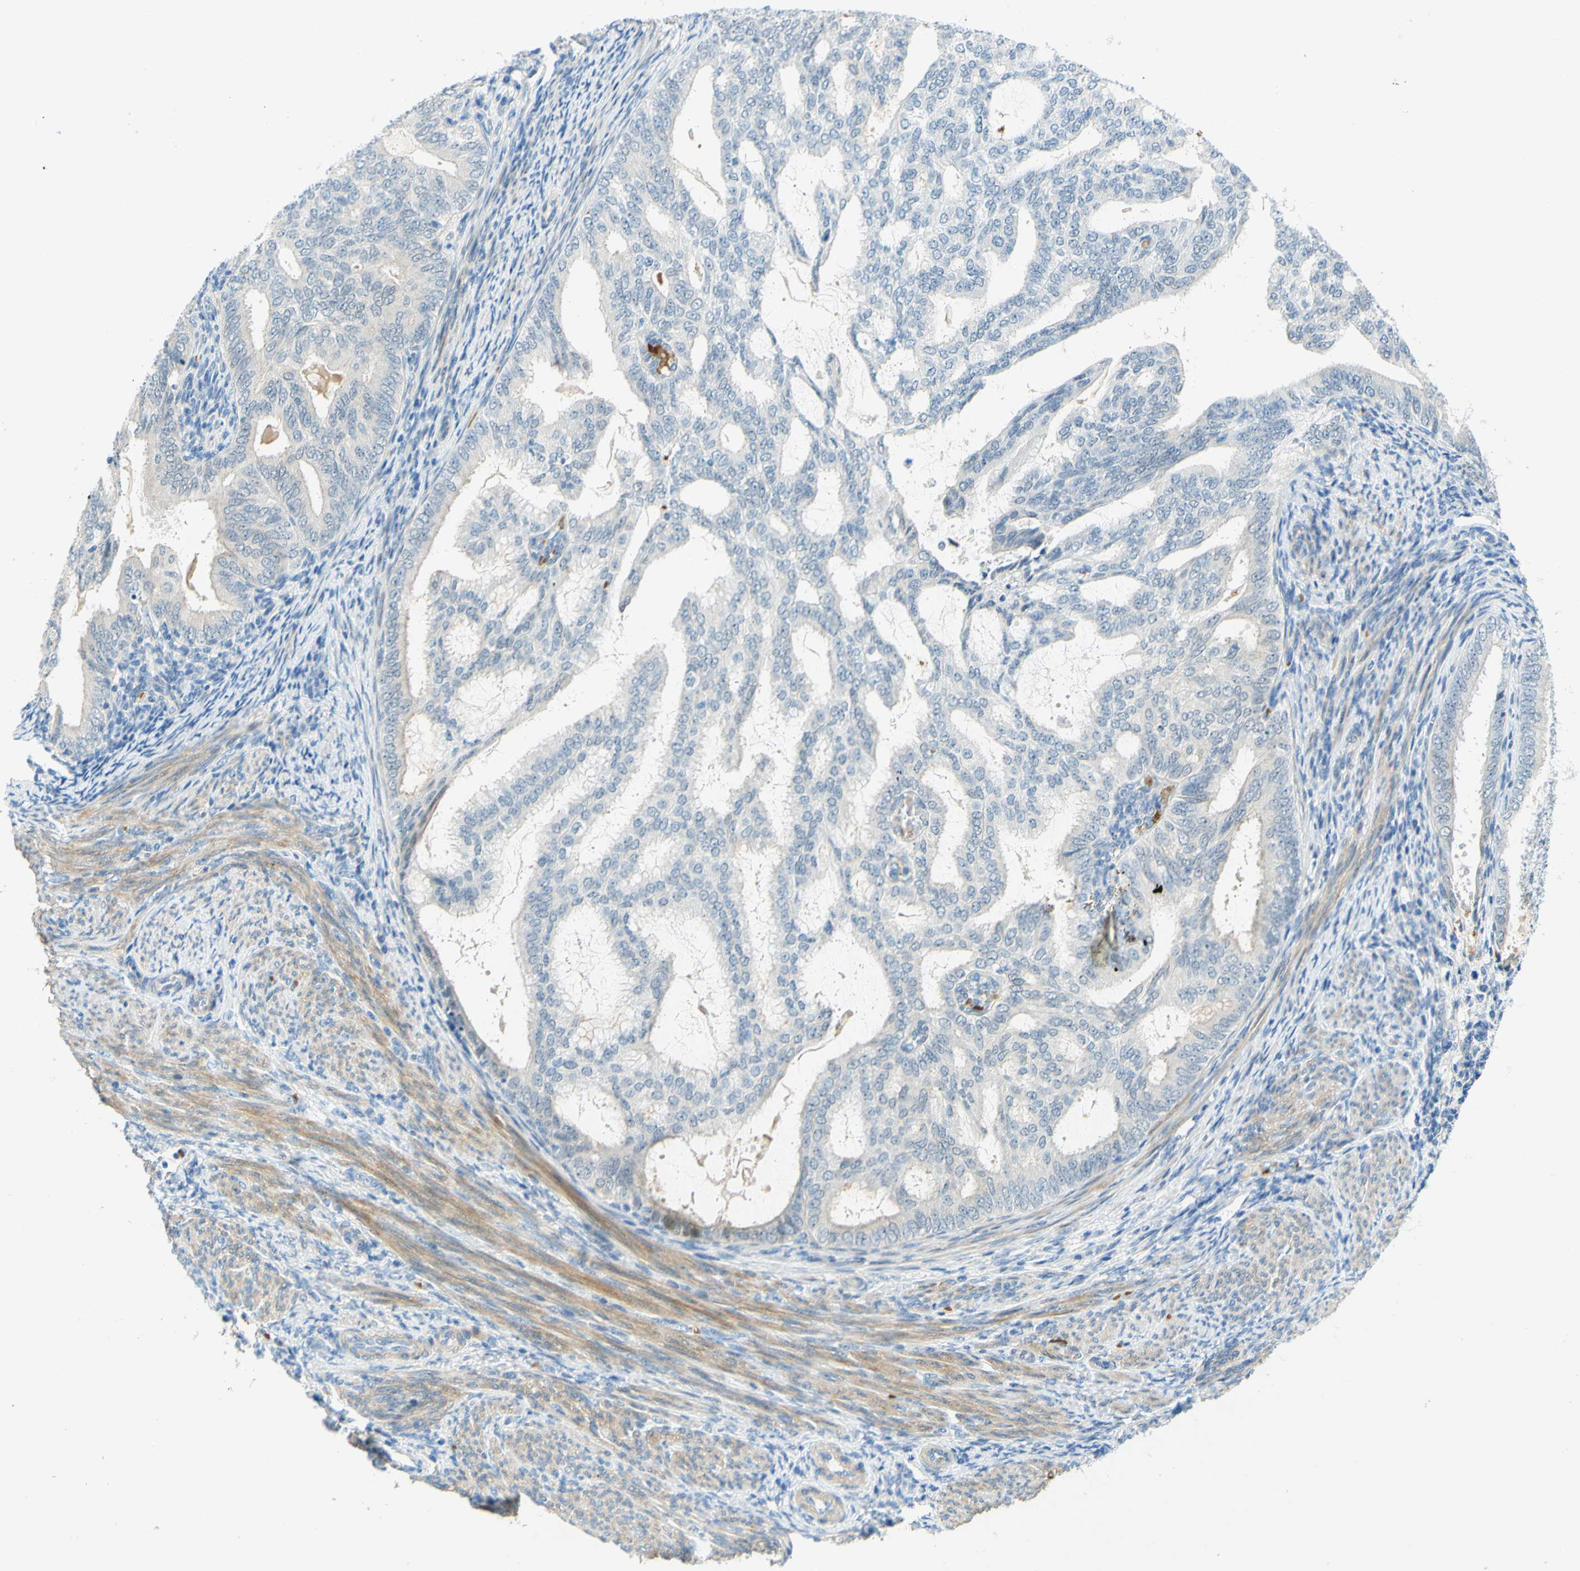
{"staining": {"intensity": "negative", "quantity": "none", "location": "none"}, "tissue": "endometrial cancer", "cell_type": "Tumor cells", "image_type": "cancer", "snomed": [{"axis": "morphology", "description": "Adenocarcinoma, NOS"}, {"axis": "topography", "description": "Endometrium"}], "caption": "IHC histopathology image of human endometrial cancer stained for a protein (brown), which displays no positivity in tumor cells.", "gene": "ENTREP2", "patient": {"sex": "female", "age": 58}}